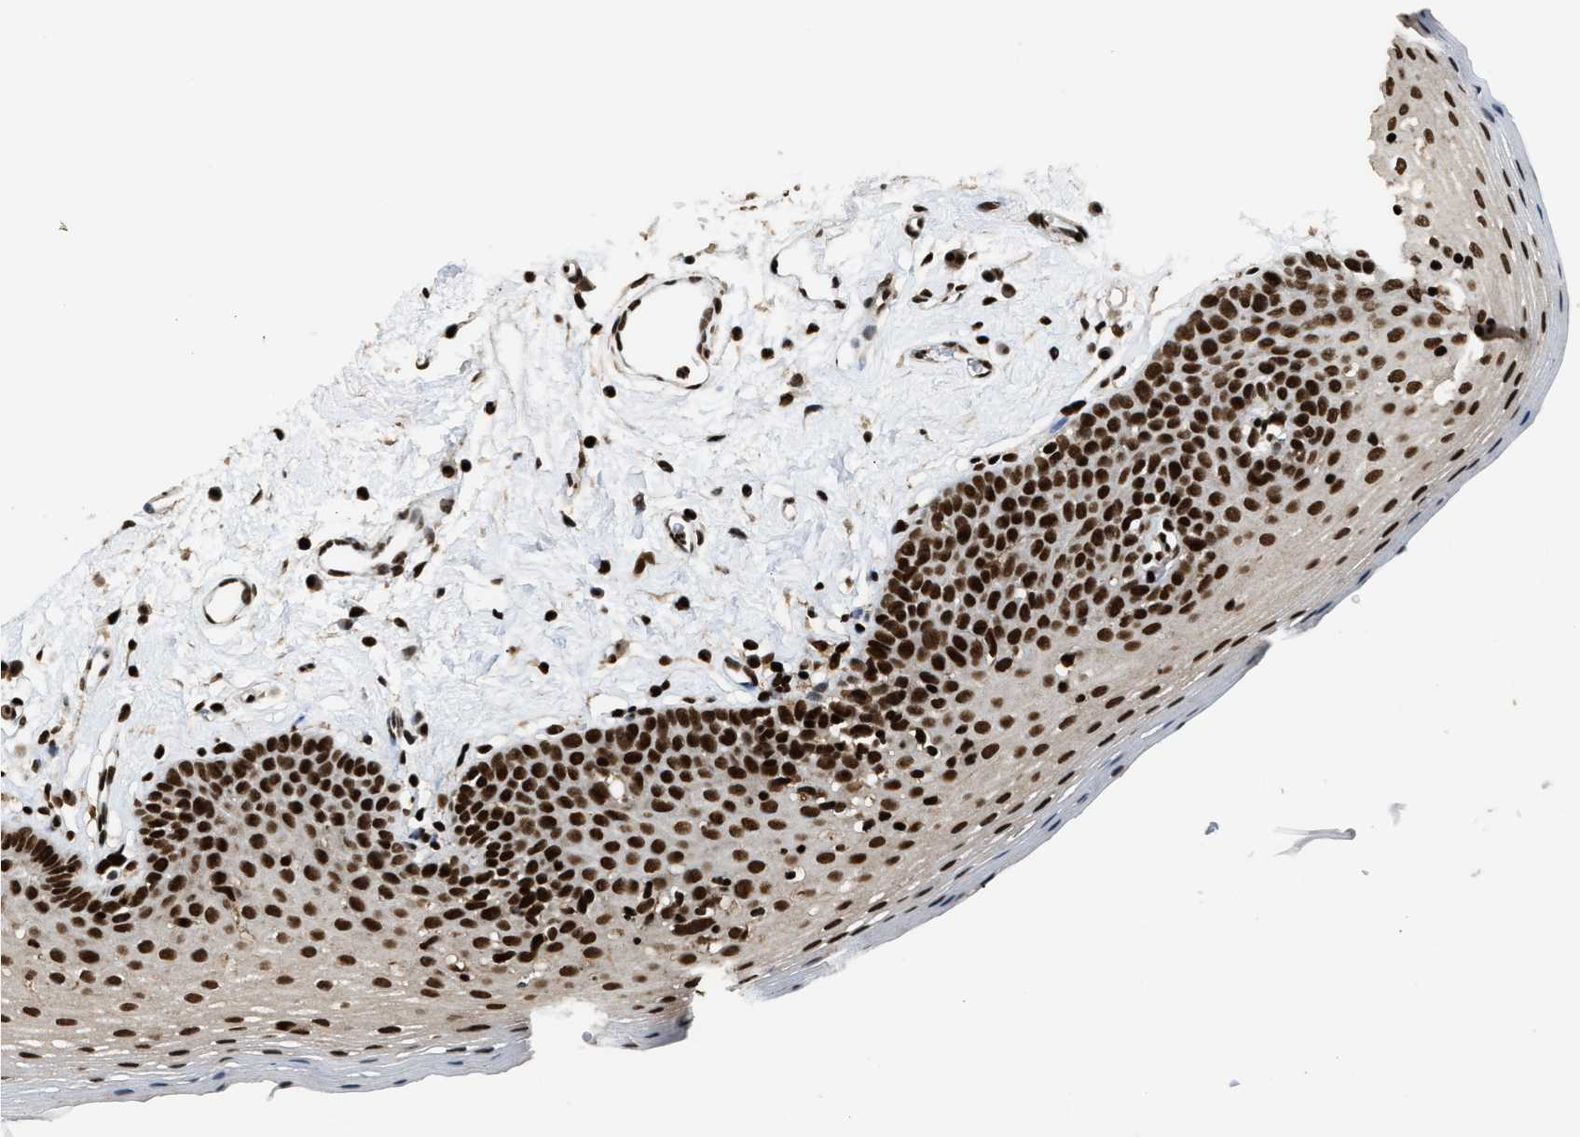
{"staining": {"intensity": "strong", "quantity": ">75%", "location": "nuclear"}, "tissue": "oral mucosa", "cell_type": "Squamous epithelial cells", "image_type": "normal", "snomed": [{"axis": "morphology", "description": "Normal tissue, NOS"}, {"axis": "topography", "description": "Oral tissue"}], "caption": "Squamous epithelial cells demonstrate strong nuclear staining in approximately >75% of cells in normal oral mucosa.", "gene": "RAD21", "patient": {"sex": "male", "age": 66}}